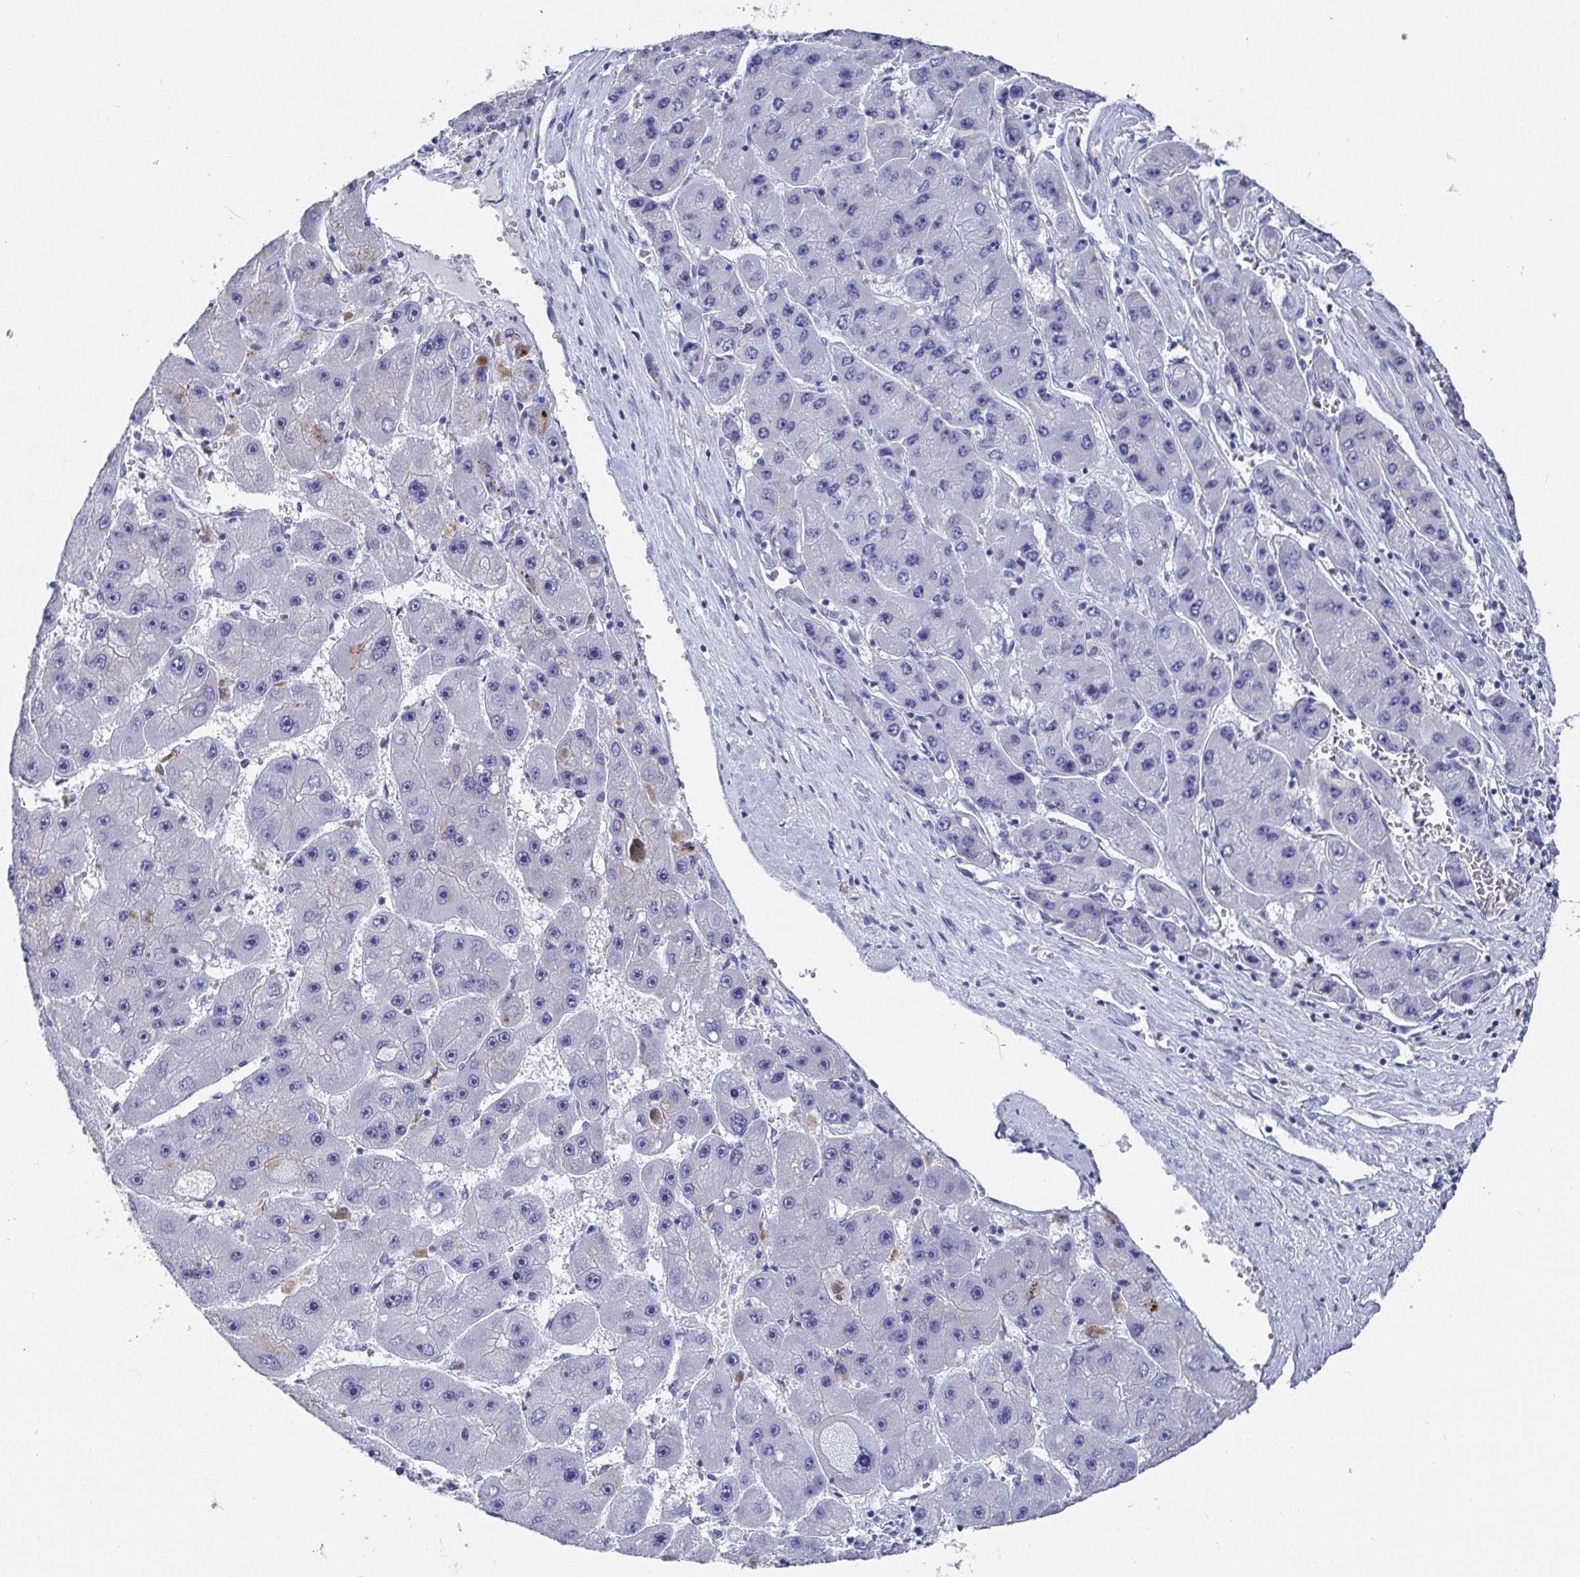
{"staining": {"intensity": "negative", "quantity": "none", "location": "none"}, "tissue": "liver cancer", "cell_type": "Tumor cells", "image_type": "cancer", "snomed": [{"axis": "morphology", "description": "Carcinoma, Hepatocellular, NOS"}, {"axis": "topography", "description": "Liver"}], "caption": "A high-resolution micrograph shows IHC staining of hepatocellular carcinoma (liver), which shows no significant staining in tumor cells.", "gene": "GRIA1", "patient": {"sex": "female", "age": 61}}